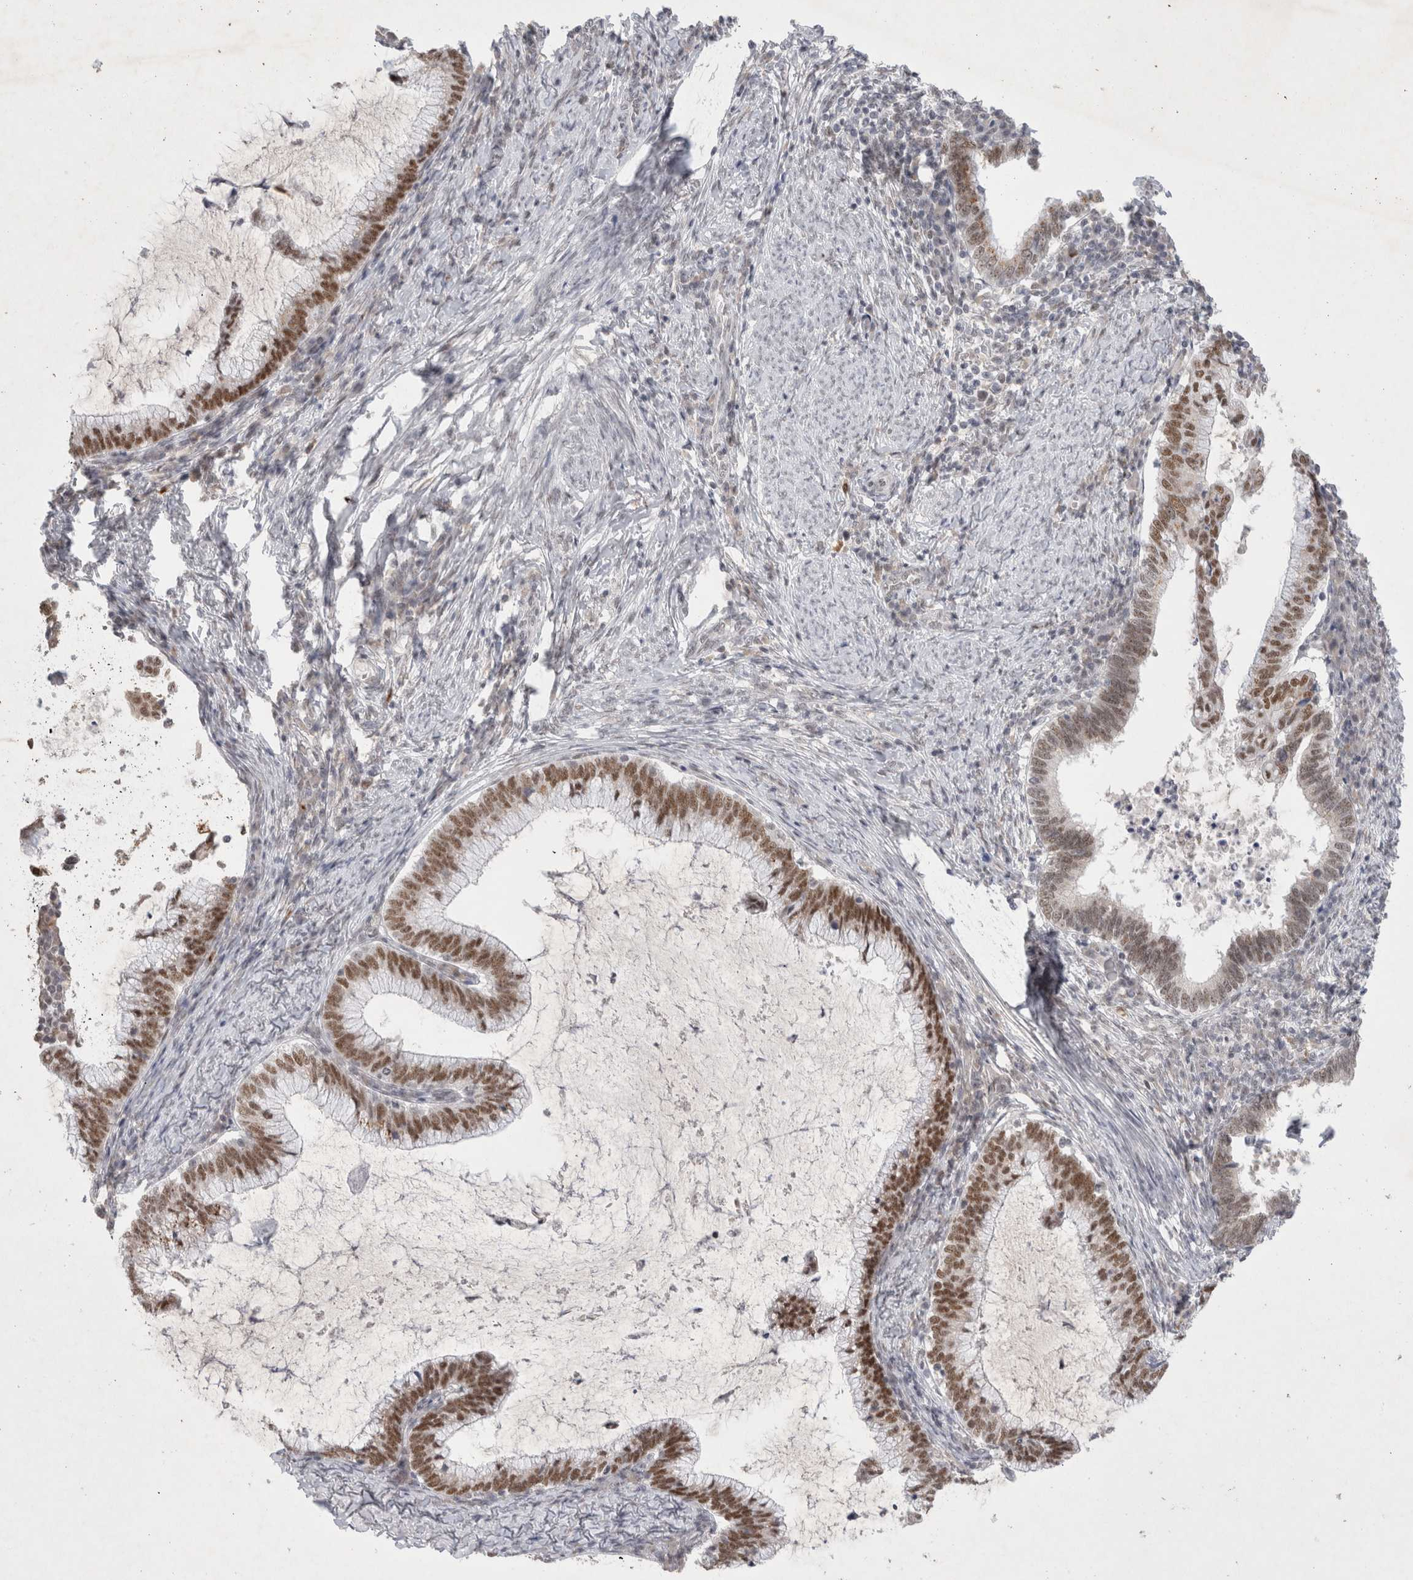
{"staining": {"intensity": "moderate", "quantity": ">75%", "location": "nuclear"}, "tissue": "cervical cancer", "cell_type": "Tumor cells", "image_type": "cancer", "snomed": [{"axis": "morphology", "description": "Adenocarcinoma, NOS"}, {"axis": "topography", "description": "Cervix"}], "caption": "Adenocarcinoma (cervical) was stained to show a protein in brown. There is medium levels of moderate nuclear expression in approximately >75% of tumor cells. (Stains: DAB in brown, nuclei in blue, Microscopy: brightfield microscopy at high magnification).", "gene": "RECQL4", "patient": {"sex": "female", "age": 36}}